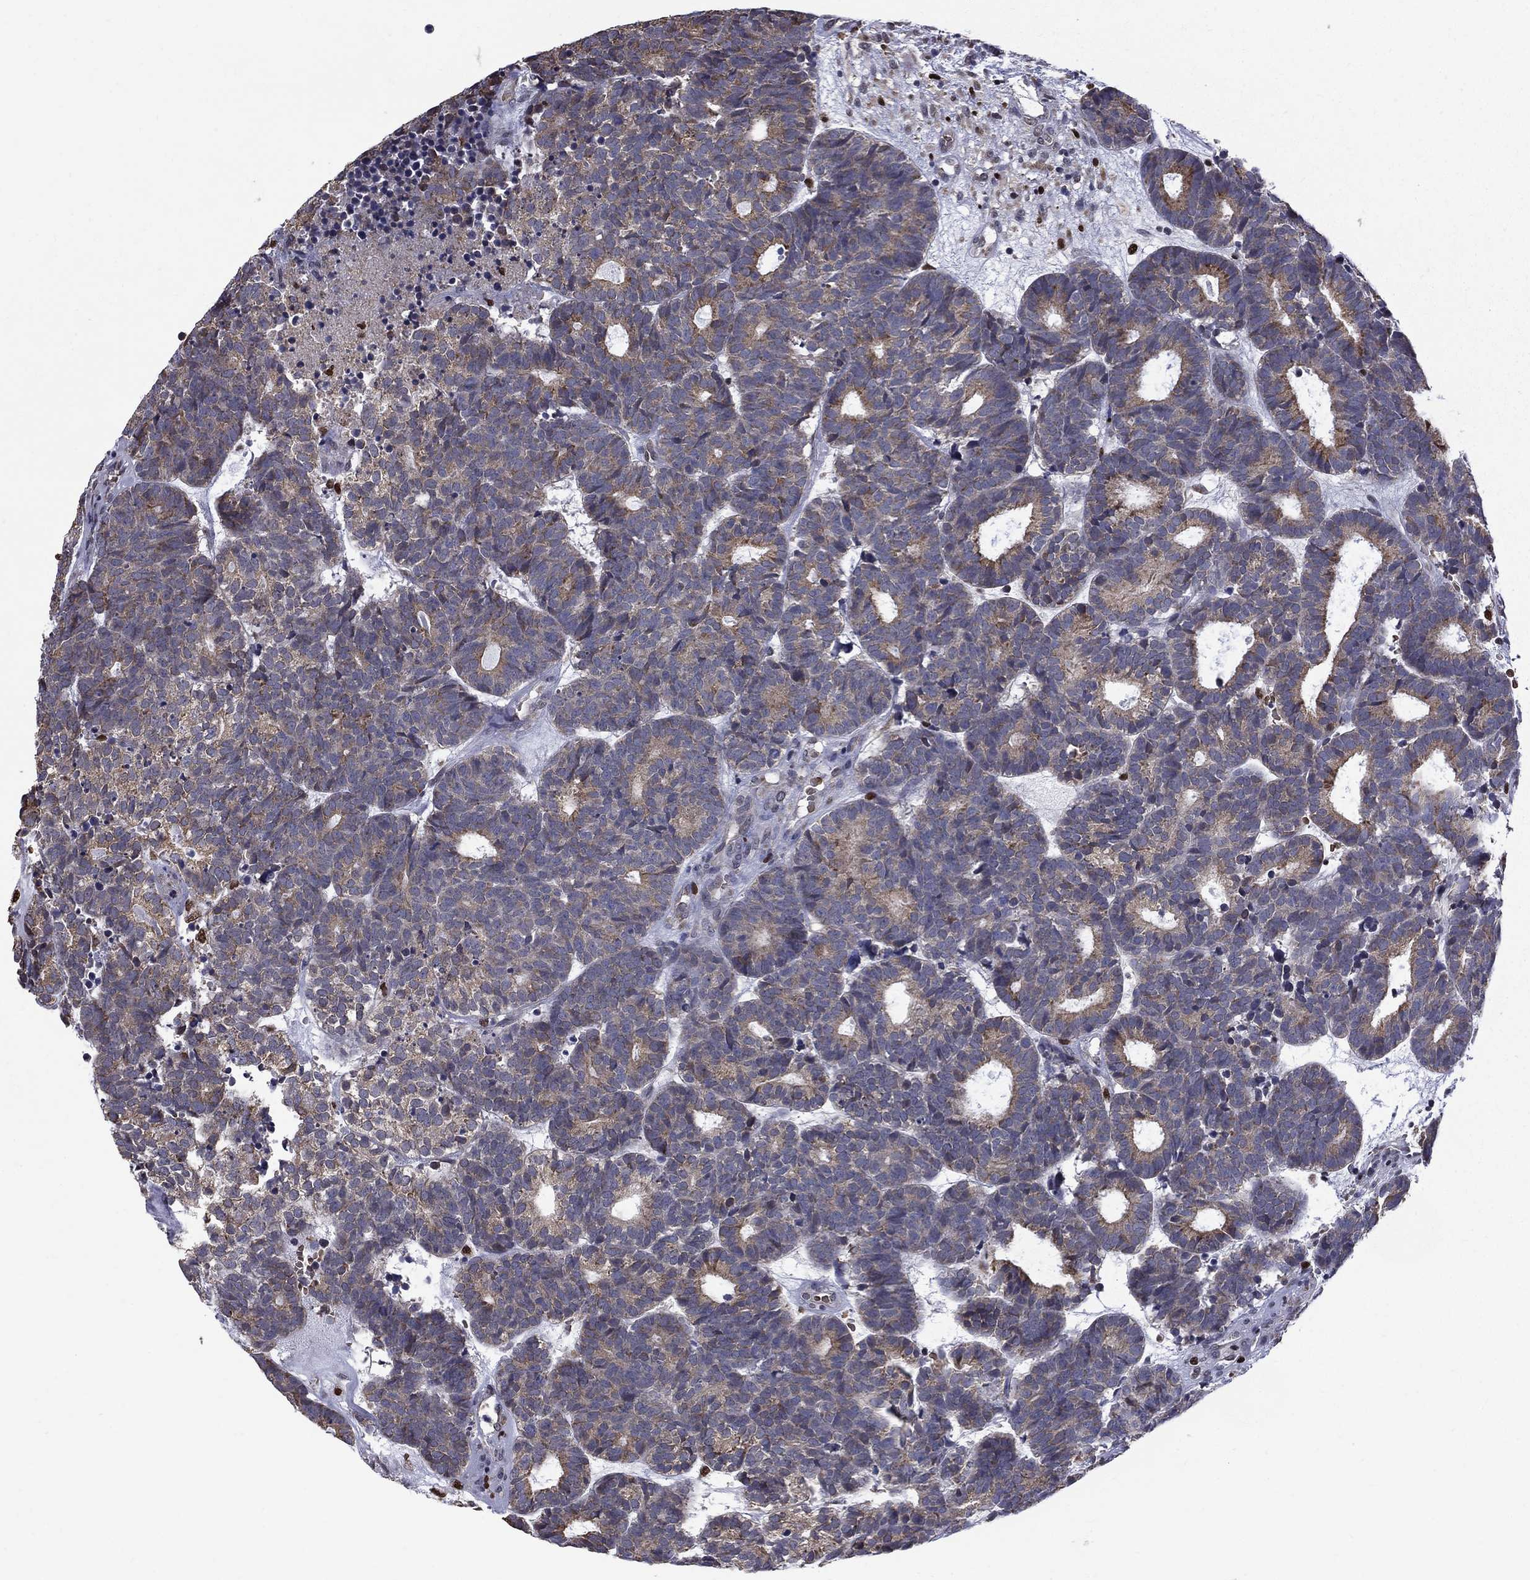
{"staining": {"intensity": "weak", "quantity": "25%-75%", "location": "cytoplasmic/membranous"}, "tissue": "head and neck cancer", "cell_type": "Tumor cells", "image_type": "cancer", "snomed": [{"axis": "morphology", "description": "Adenocarcinoma, NOS"}, {"axis": "topography", "description": "Head-Neck"}], "caption": "This image demonstrates IHC staining of human adenocarcinoma (head and neck), with low weak cytoplasmic/membranous staining in about 25%-75% of tumor cells.", "gene": "HSPB2", "patient": {"sex": "female", "age": 81}}